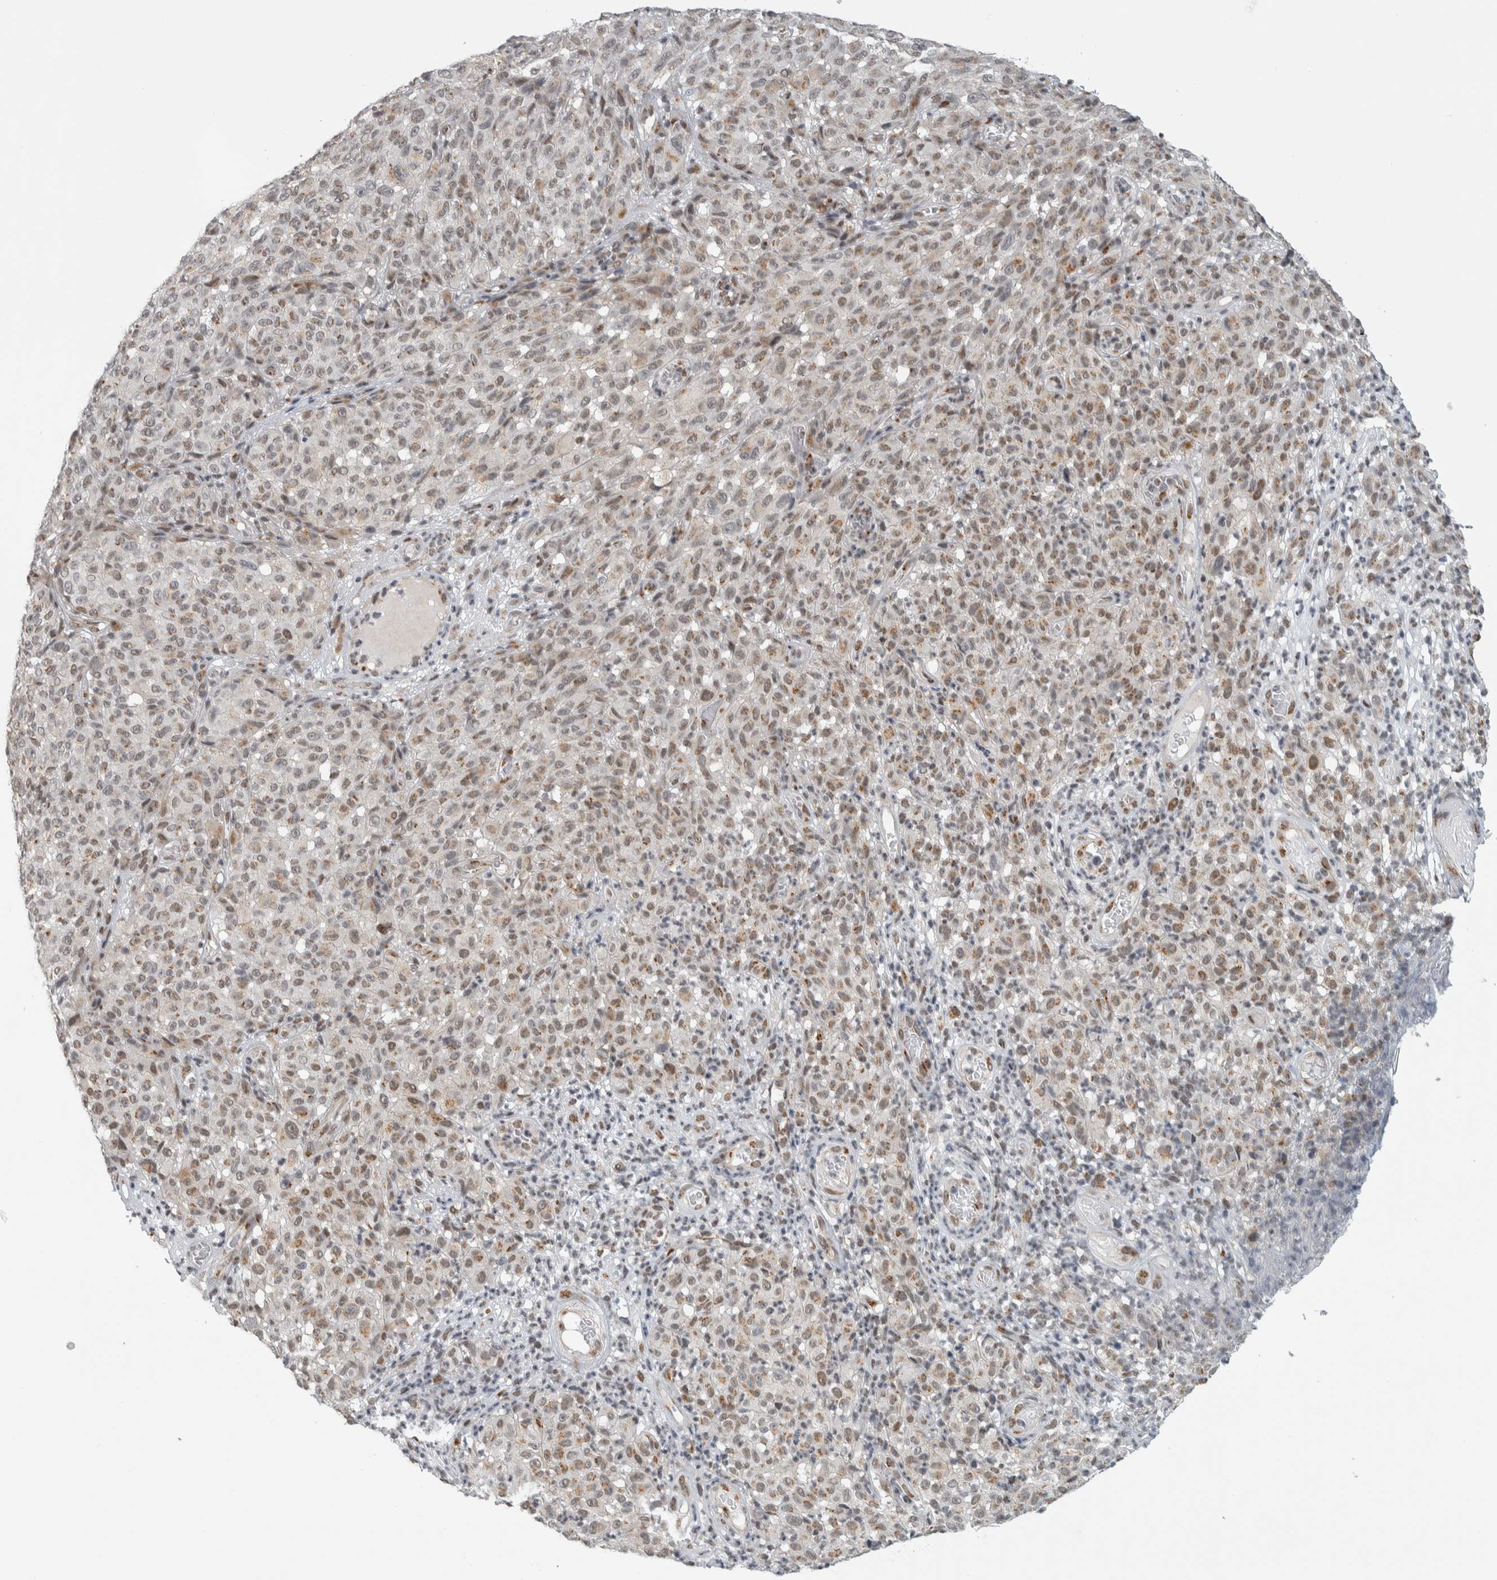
{"staining": {"intensity": "weak", "quantity": "25%-75%", "location": "cytoplasmic/membranous,nuclear"}, "tissue": "melanoma", "cell_type": "Tumor cells", "image_type": "cancer", "snomed": [{"axis": "morphology", "description": "Malignant melanoma, NOS"}, {"axis": "topography", "description": "Skin"}], "caption": "Immunohistochemical staining of melanoma exhibits low levels of weak cytoplasmic/membranous and nuclear positivity in about 25%-75% of tumor cells.", "gene": "ZMYND8", "patient": {"sex": "female", "age": 82}}